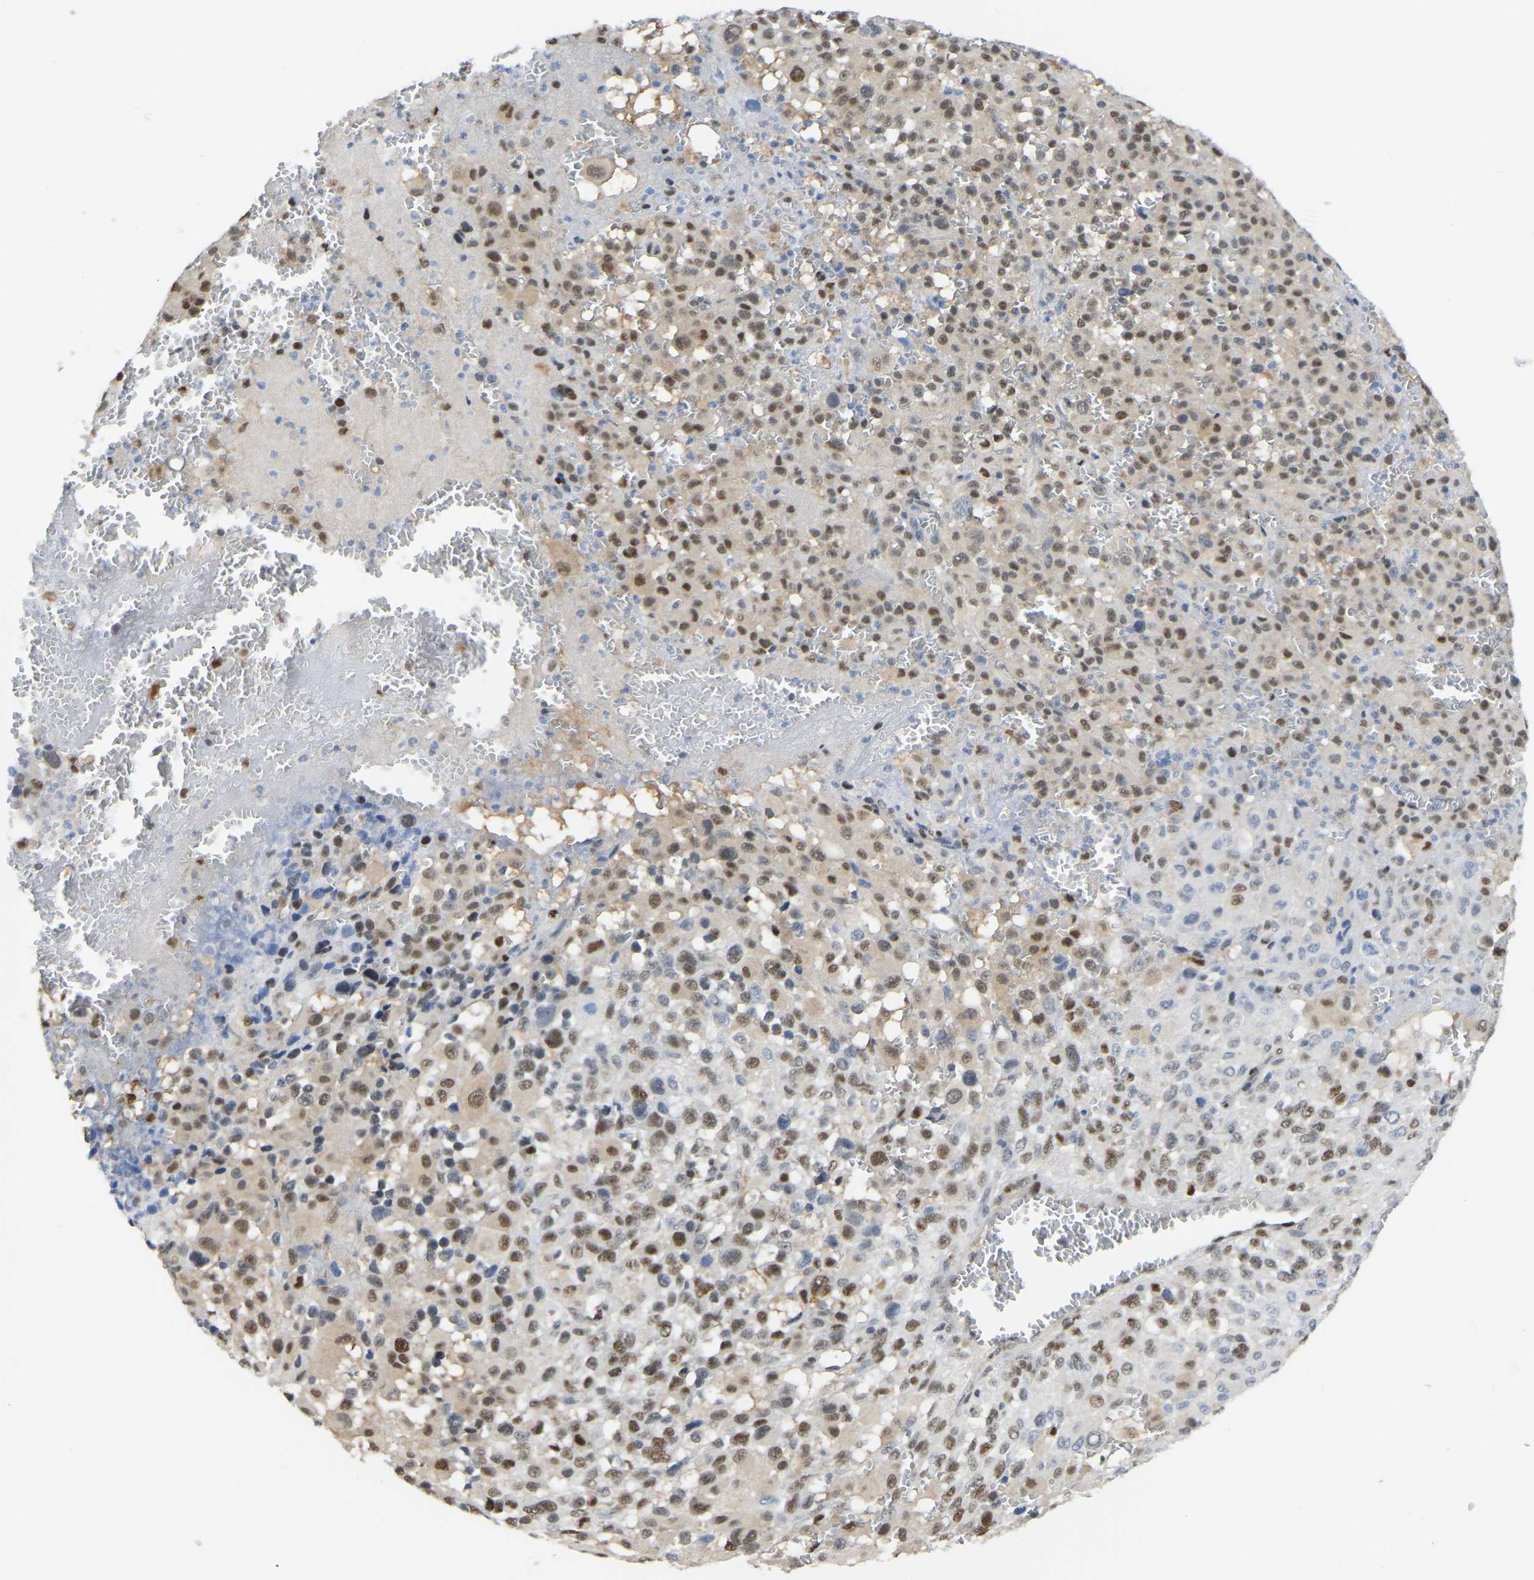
{"staining": {"intensity": "moderate", "quantity": ">75%", "location": "nuclear"}, "tissue": "melanoma", "cell_type": "Tumor cells", "image_type": "cancer", "snomed": [{"axis": "morphology", "description": "Malignant melanoma, Metastatic site"}, {"axis": "topography", "description": "Skin"}], "caption": "Immunohistochemistry (DAB) staining of malignant melanoma (metastatic site) demonstrates moderate nuclear protein expression in about >75% of tumor cells.", "gene": "KLRG2", "patient": {"sex": "female", "age": 74}}